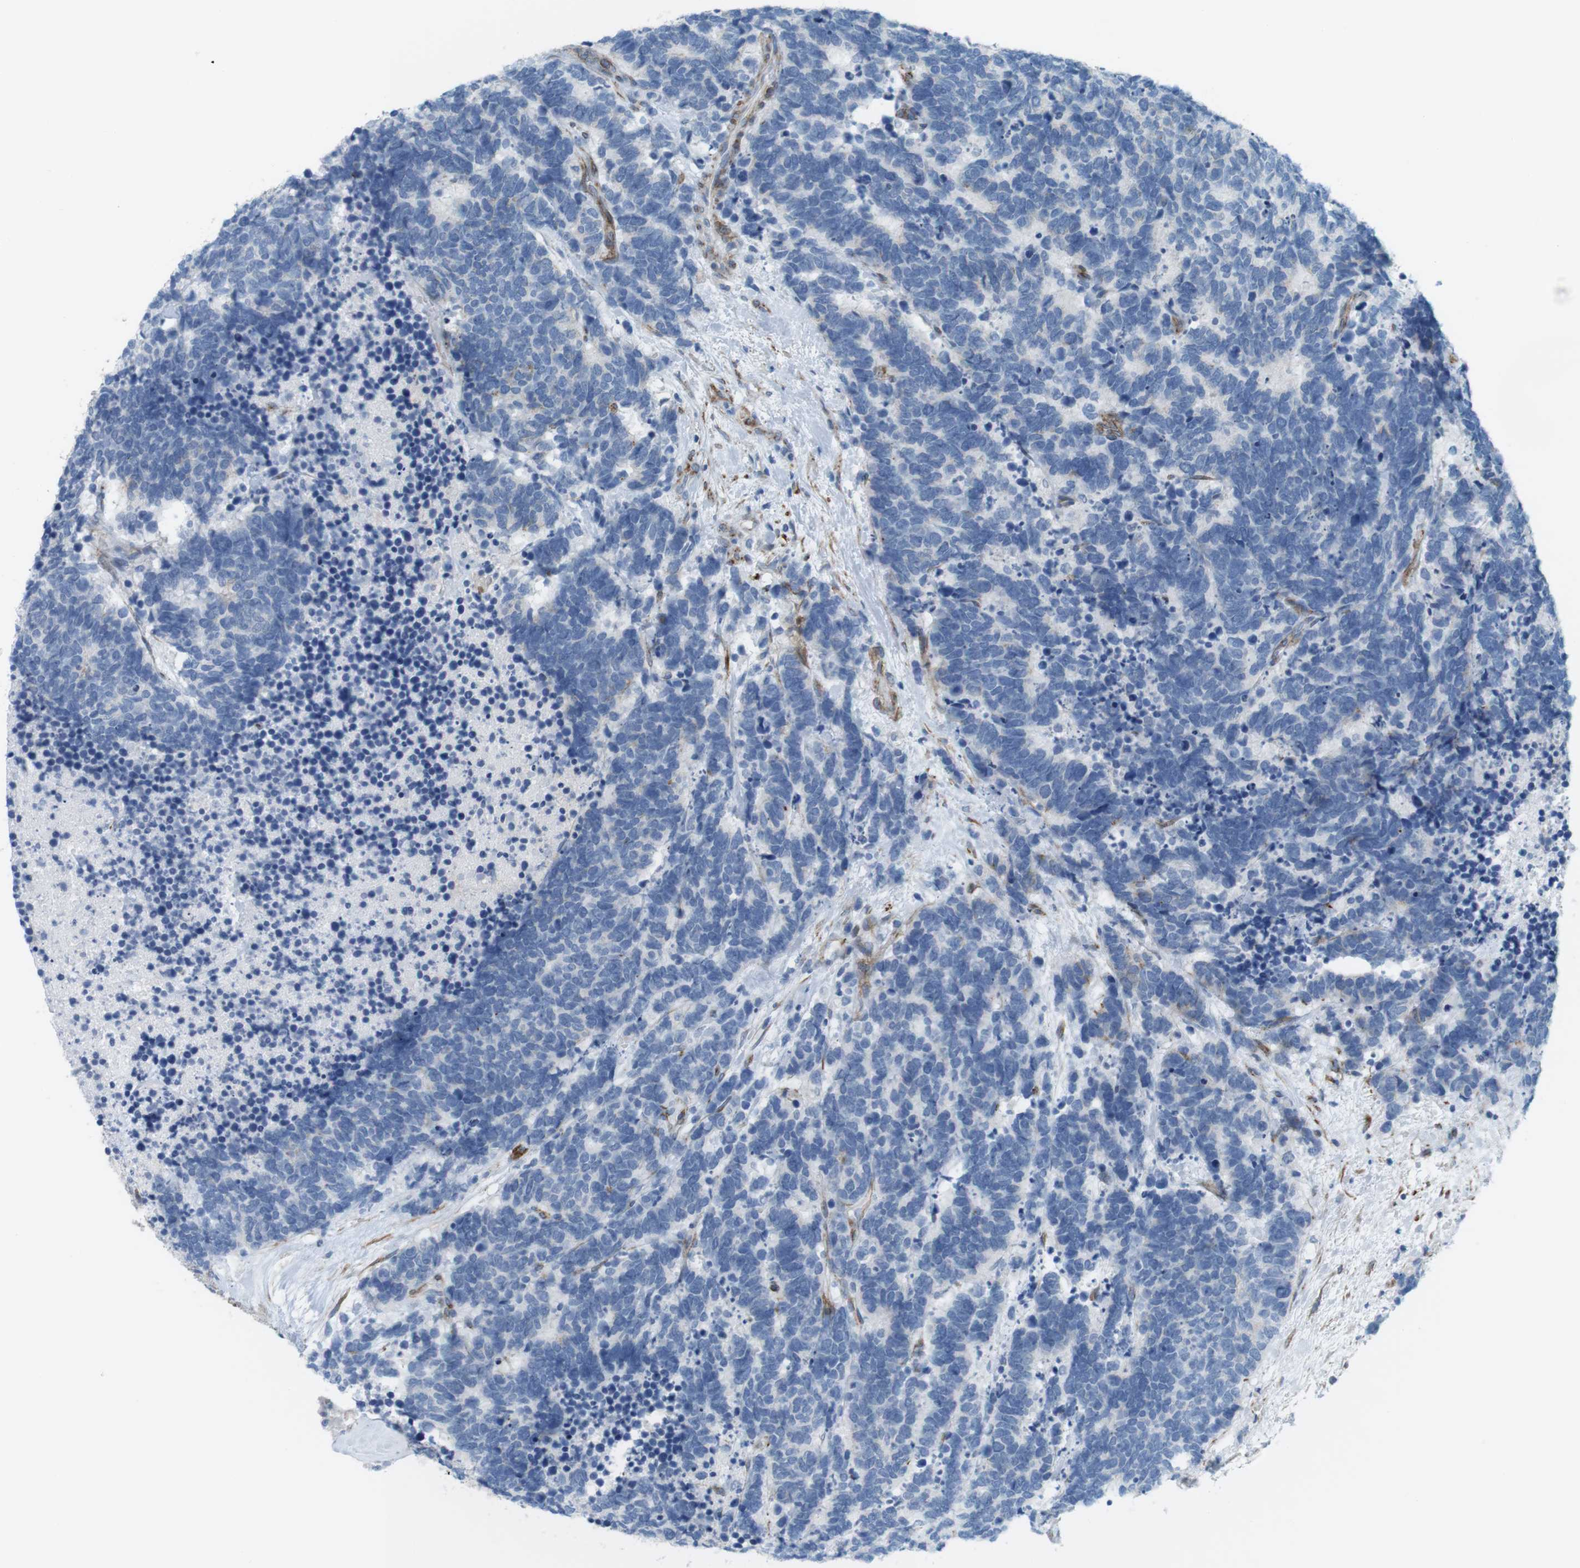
{"staining": {"intensity": "negative", "quantity": "none", "location": "none"}, "tissue": "carcinoid", "cell_type": "Tumor cells", "image_type": "cancer", "snomed": [{"axis": "morphology", "description": "Carcinoma, NOS"}, {"axis": "morphology", "description": "Carcinoid, malignant, NOS"}, {"axis": "topography", "description": "Urinary bladder"}], "caption": "High power microscopy histopathology image of an immunohistochemistry (IHC) histopathology image of carcinoid, revealing no significant staining in tumor cells.", "gene": "MYH9", "patient": {"sex": "male", "age": 57}}